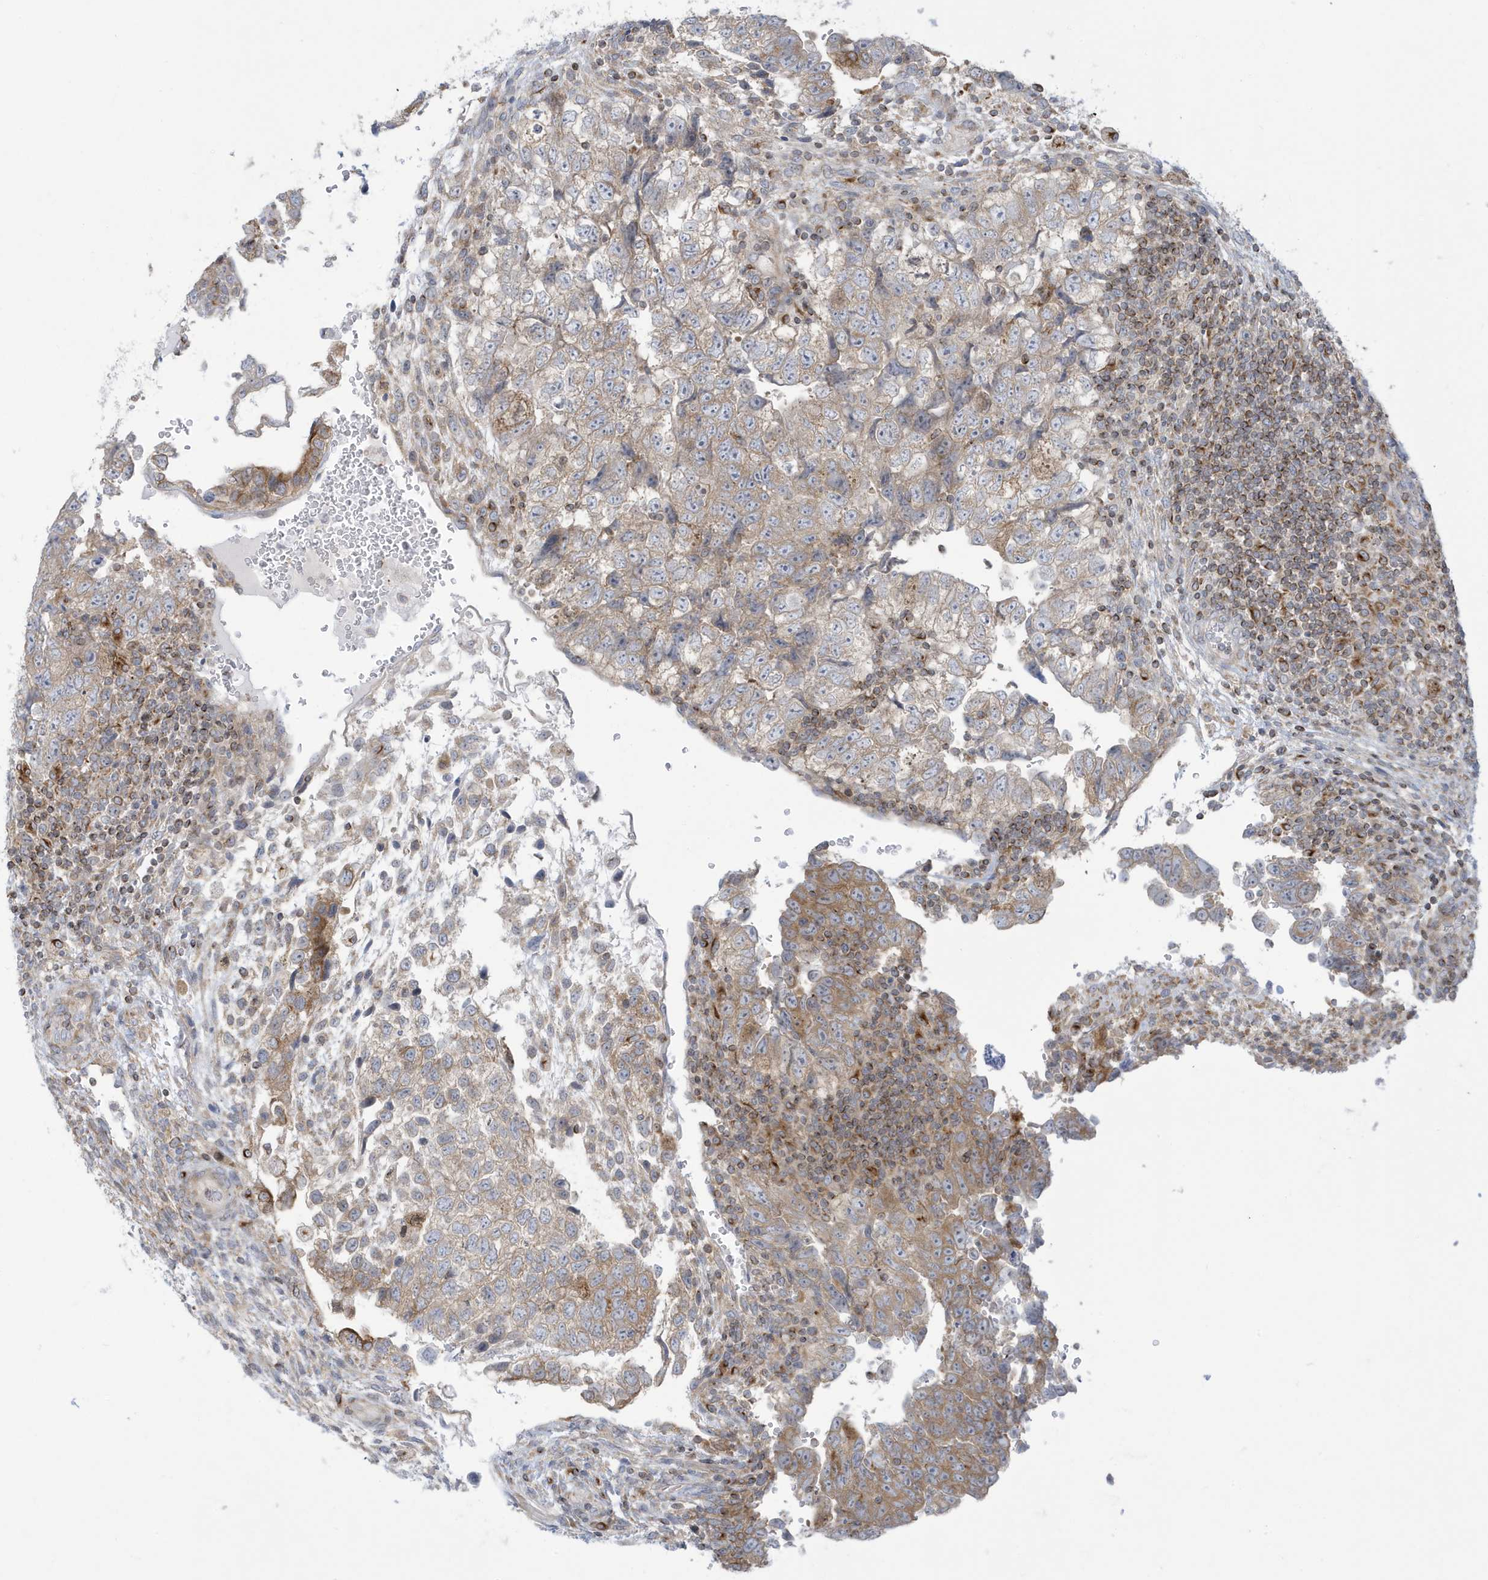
{"staining": {"intensity": "weak", "quantity": "25%-75%", "location": "cytoplasmic/membranous"}, "tissue": "testis cancer", "cell_type": "Tumor cells", "image_type": "cancer", "snomed": [{"axis": "morphology", "description": "Carcinoma, Embryonal, NOS"}, {"axis": "topography", "description": "Testis"}], "caption": "Testis cancer stained with a protein marker demonstrates weak staining in tumor cells.", "gene": "SLAMF9", "patient": {"sex": "male", "age": 37}}